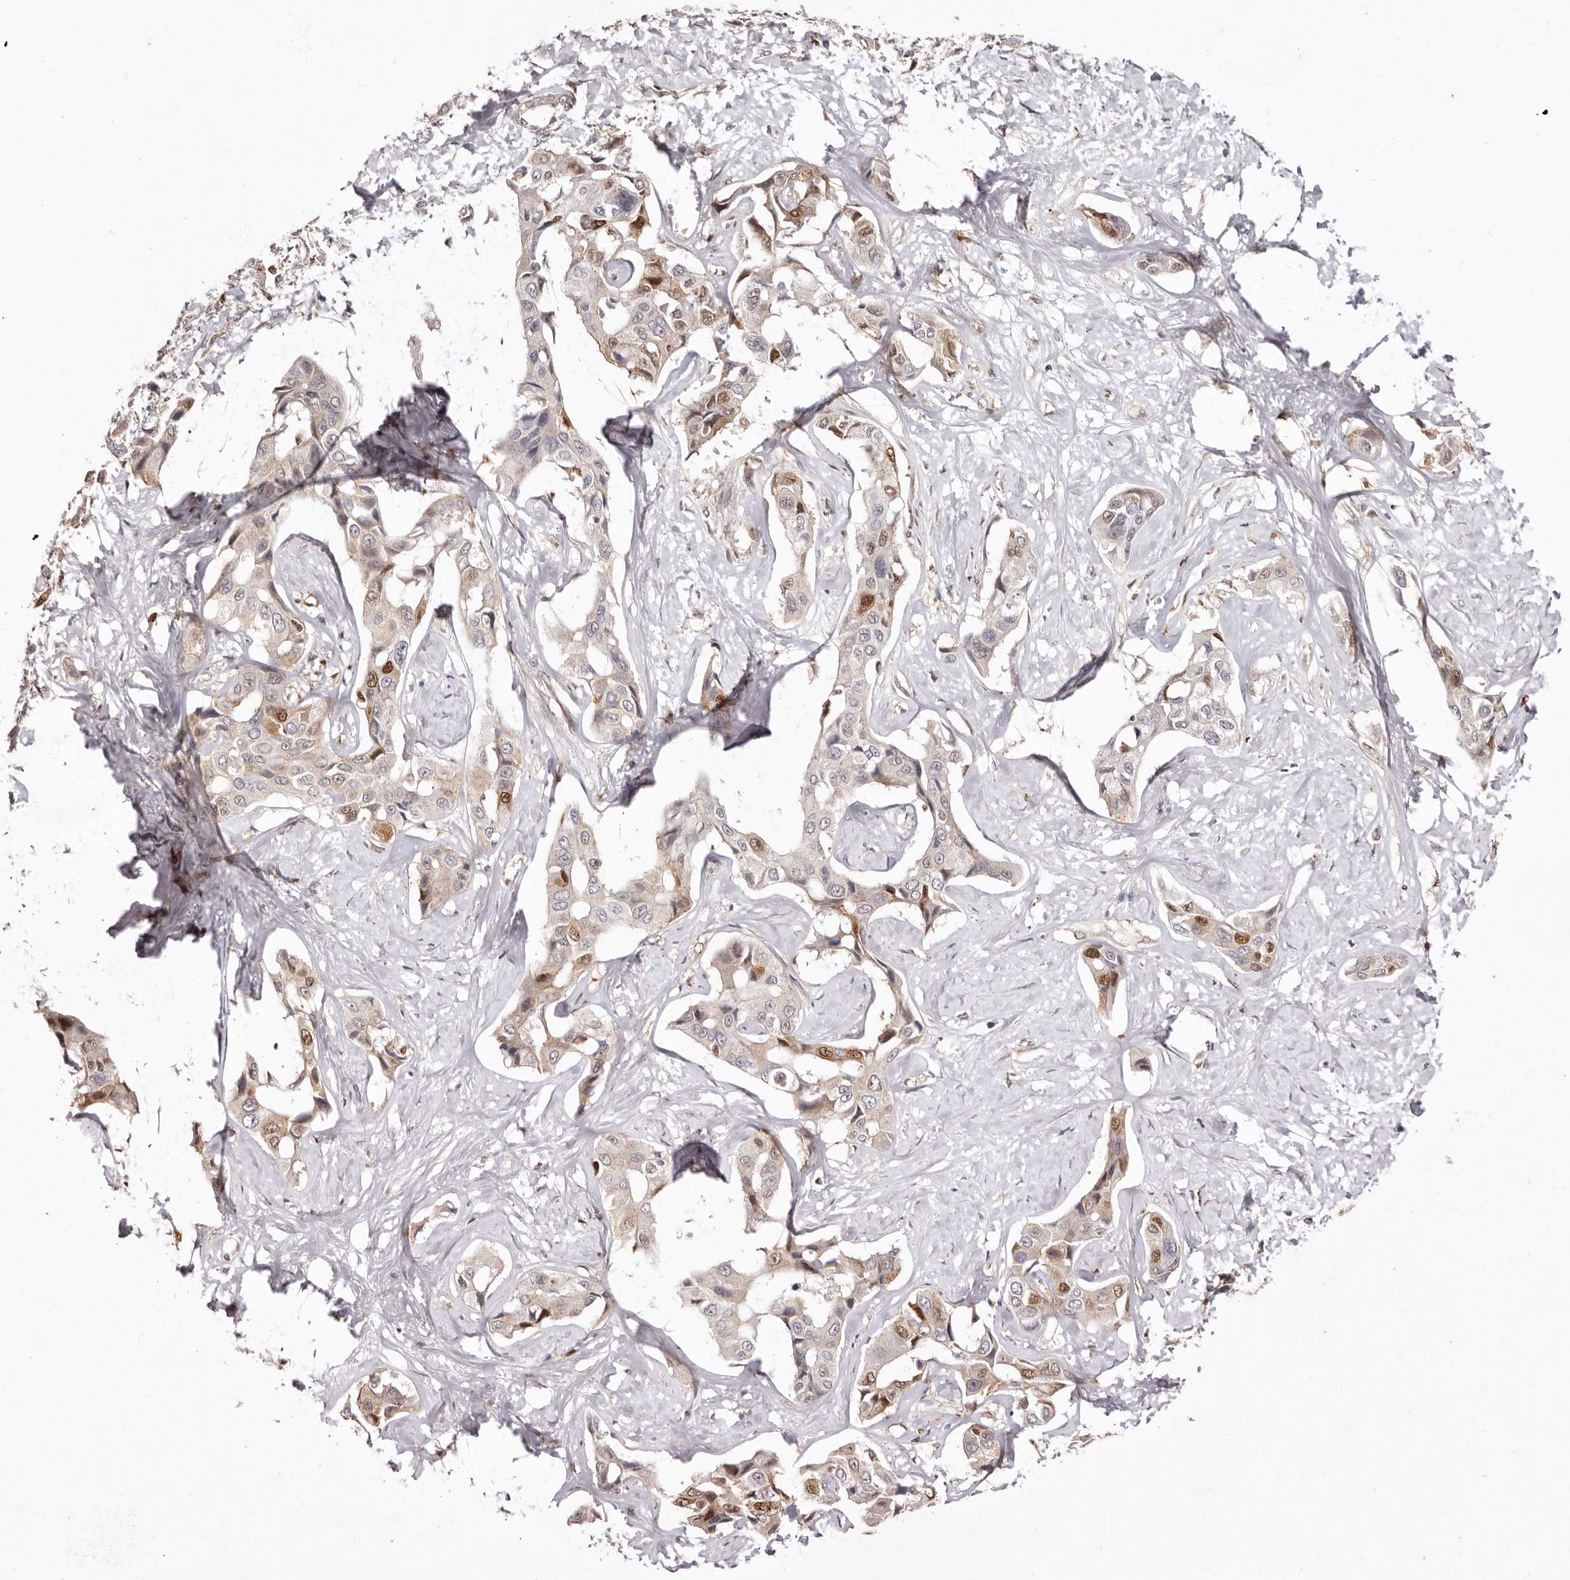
{"staining": {"intensity": "moderate", "quantity": "25%-75%", "location": "nuclear"}, "tissue": "liver cancer", "cell_type": "Tumor cells", "image_type": "cancer", "snomed": [{"axis": "morphology", "description": "Cholangiocarcinoma"}, {"axis": "topography", "description": "Liver"}], "caption": "Liver cholangiocarcinoma was stained to show a protein in brown. There is medium levels of moderate nuclear staining in approximately 25%-75% of tumor cells.", "gene": "NOTCH1", "patient": {"sex": "male", "age": 59}}